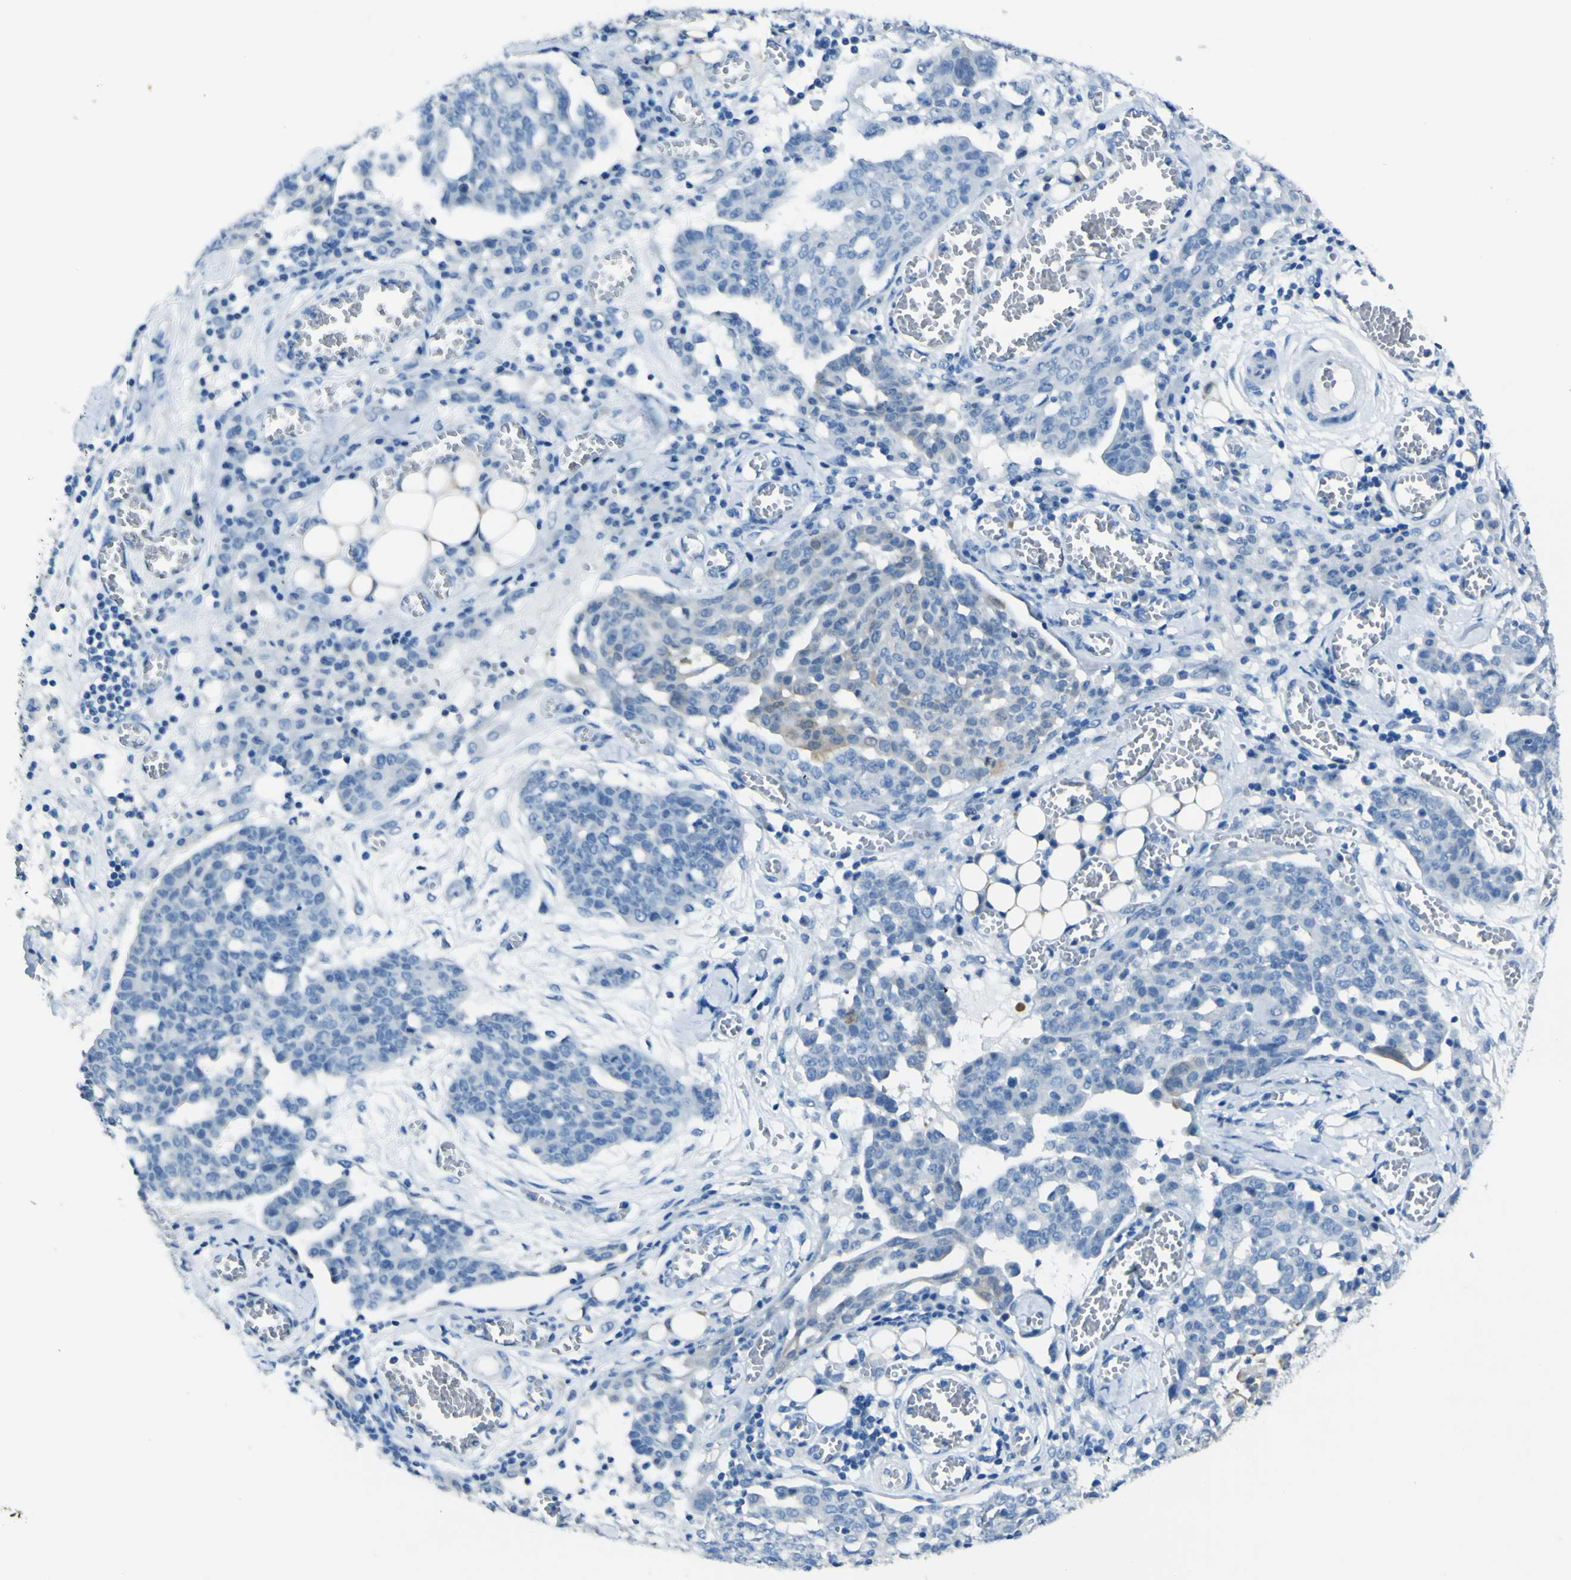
{"staining": {"intensity": "negative", "quantity": "none", "location": "none"}, "tissue": "ovarian cancer", "cell_type": "Tumor cells", "image_type": "cancer", "snomed": [{"axis": "morphology", "description": "Cystadenocarcinoma, serous, NOS"}, {"axis": "topography", "description": "Soft tissue"}, {"axis": "topography", "description": "Ovary"}], "caption": "An IHC histopathology image of ovarian cancer (serous cystadenocarcinoma) is shown. There is no staining in tumor cells of ovarian cancer (serous cystadenocarcinoma).", "gene": "PHKG1", "patient": {"sex": "female", "age": 57}}